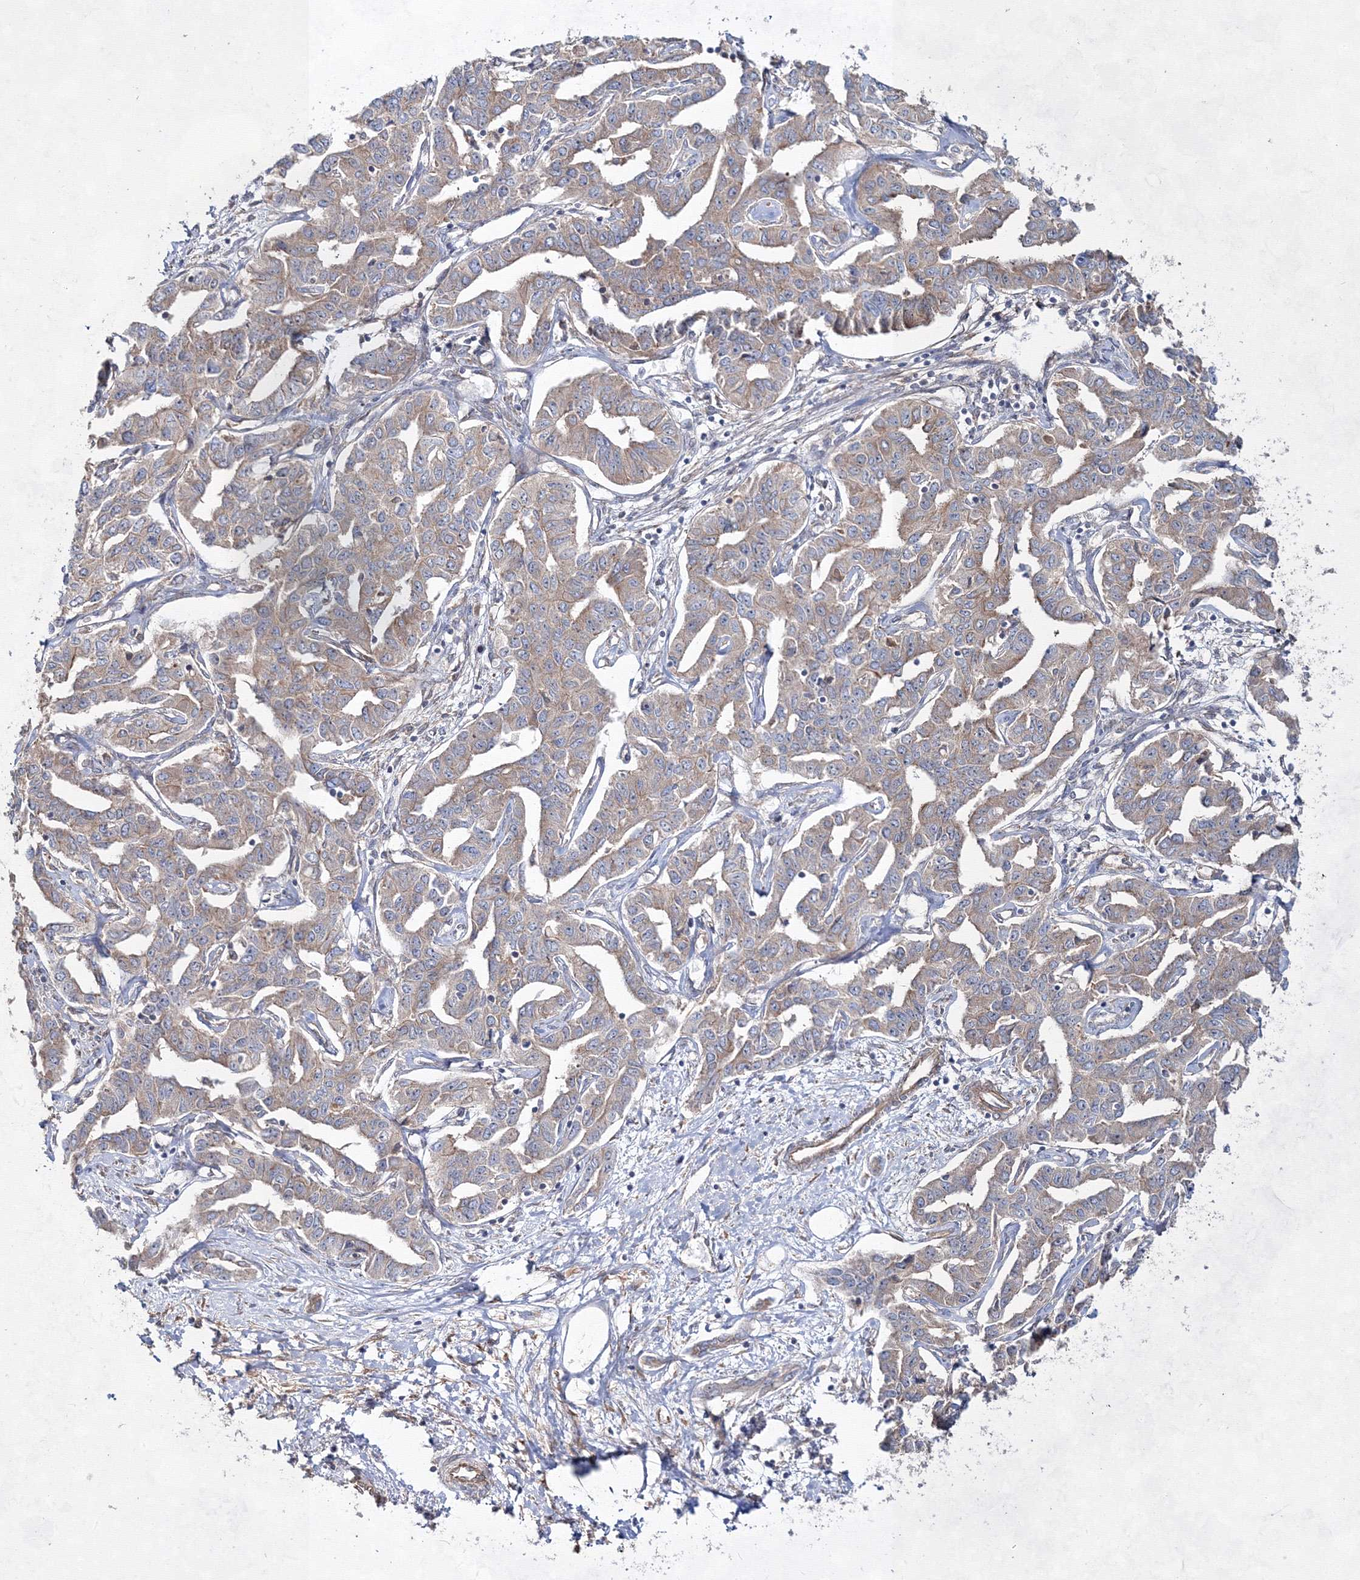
{"staining": {"intensity": "weak", "quantity": "25%-75%", "location": "cytoplasmic/membranous"}, "tissue": "liver cancer", "cell_type": "Tumor cells", "image_type": "cancer", "snomed": [{"axis": "morphology", "description": "Cholangiocarcinoma"}, {"axis": "topography", "description": "Liver"}], "caption": "A brown stain labels weak cytoplasmic/membranous positivity of a protein in liver cholangiocarcinoma tumor cells.", "gene": "EXOC6", "patient": {"sex": "male", "age": 59}}